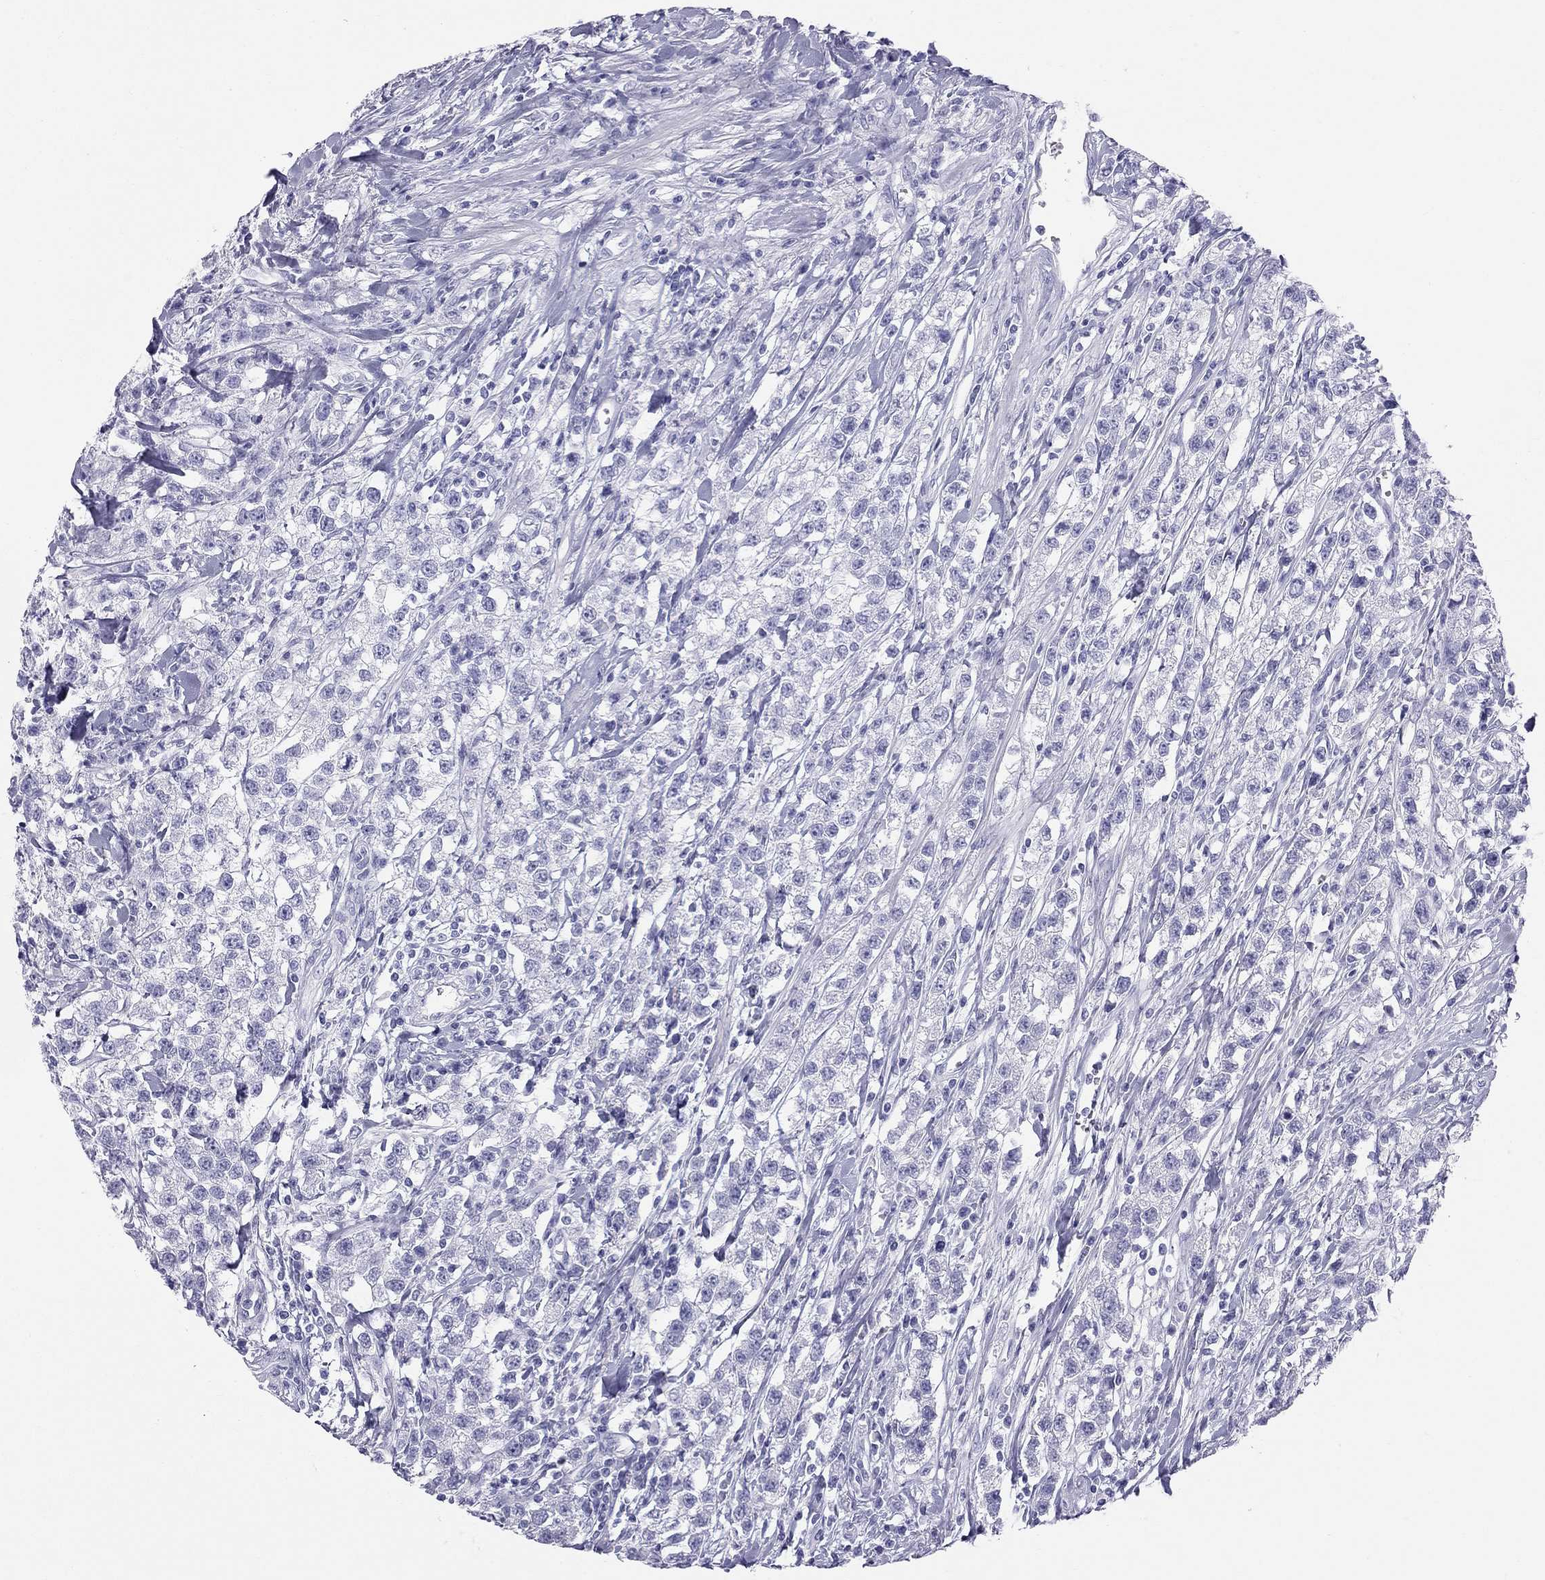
{"staining": {"intensity": "negative", "quantity": "none", "location": "none"}, "tissue": "testis cancer", "cell_type": "Tumor cells", "image_type": "cancer", "snomed": [{"axis": "morphology", "description": "Seminoma, NOS"}, {"axis": "topography", "description": "Testis"}], "caption": "Seminoma (testis) was stained to show a protein in brown. There is no significant expression in tumor cells.", "gene": "TRPM3", "patient": {"sex": "male", "age": 59}}